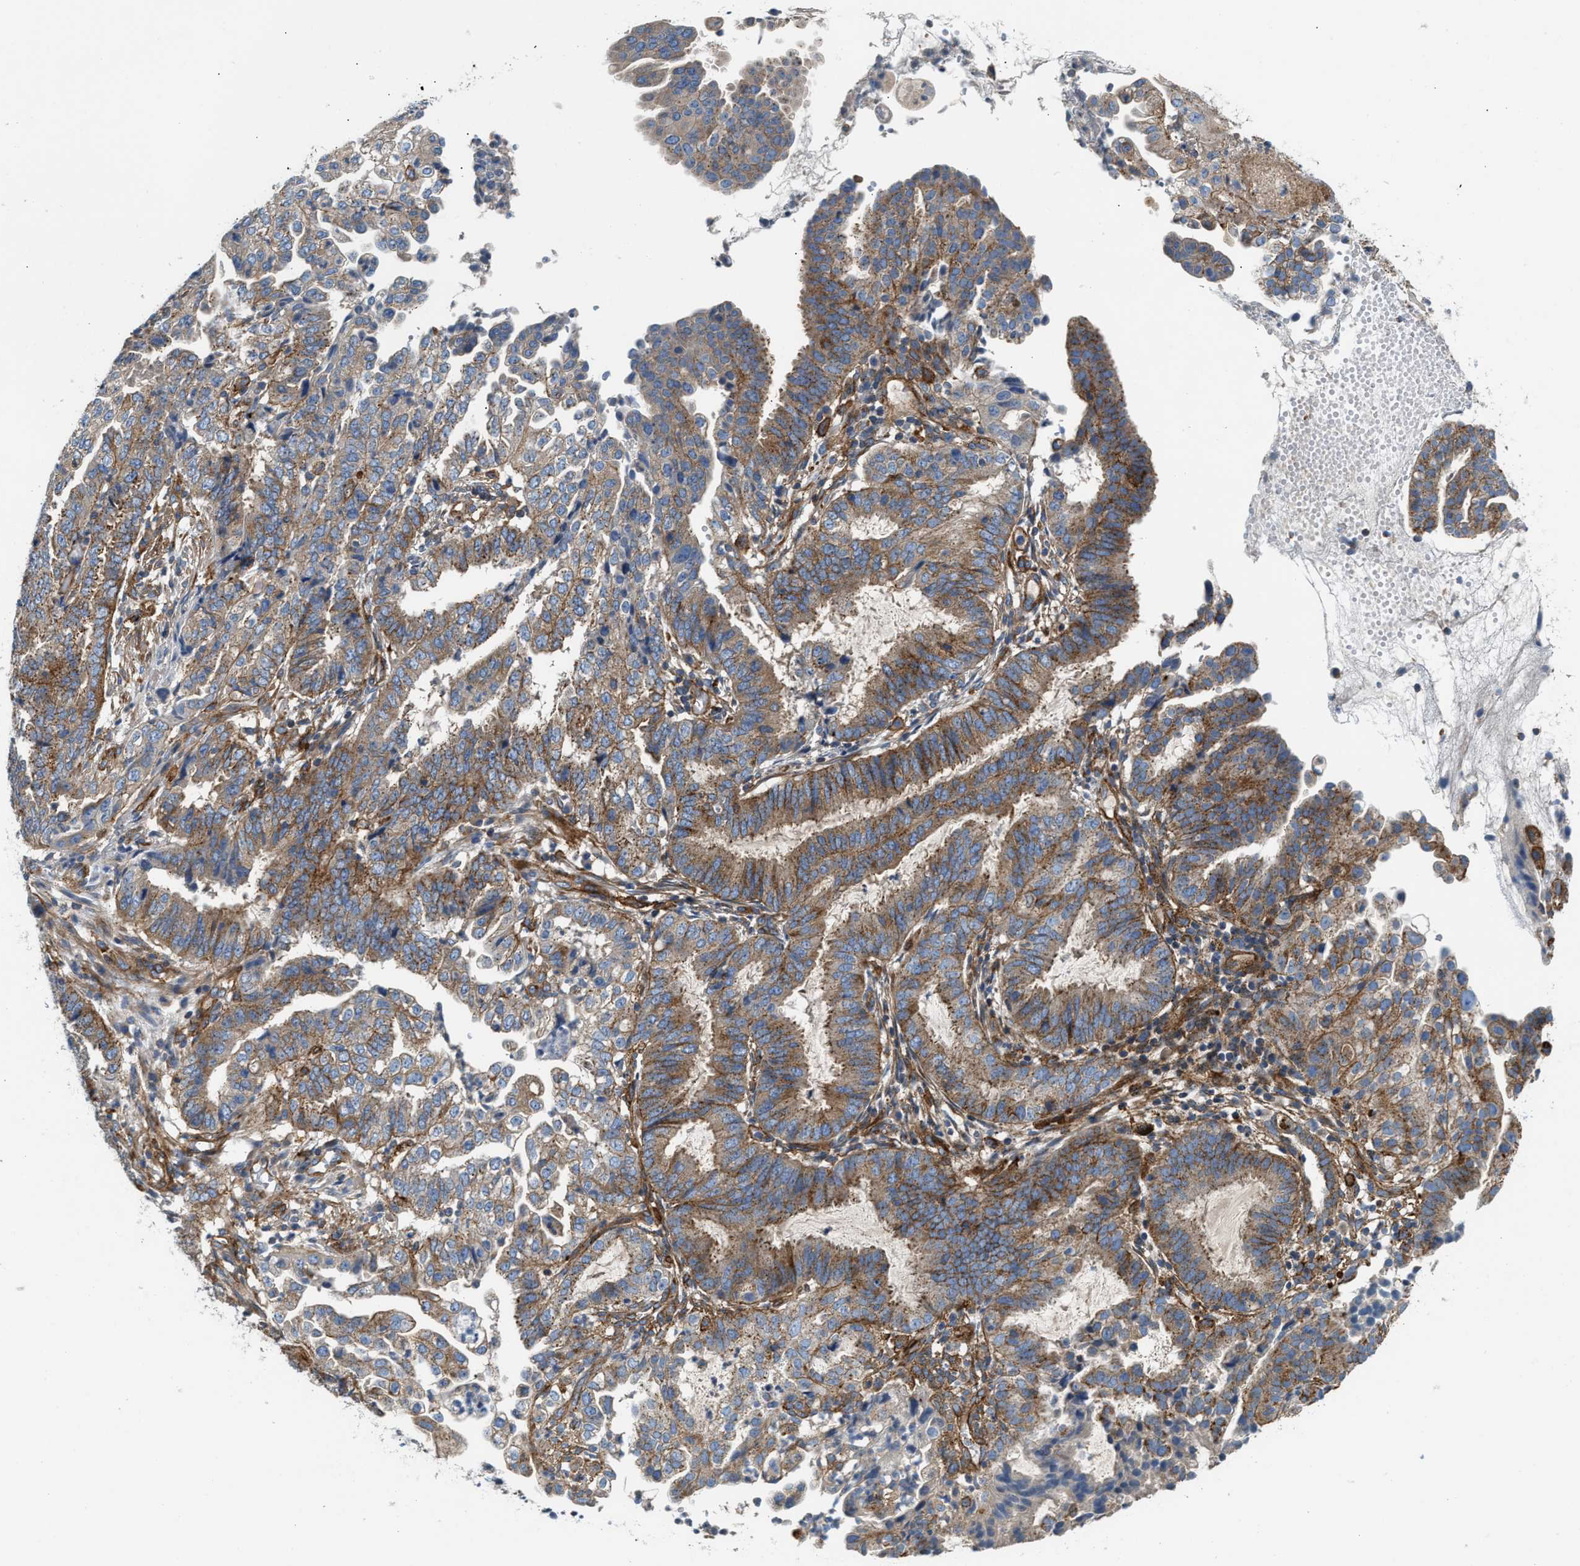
{"staining": {"intensity": "moderate", "quantity": "25%-75%", "location": "cytoplasmic/membranous"}, "tissue": "endometrial cancer", "cell_type": "Tumor cells", "image_type": "cancer", "snomed": [{"axis": "morphology", "description": "Adenocarcinoma, NOS"}, {"axis": "topography", "description": "Endometrium"}], "caption": "Human endometrial cancer stained with a protein marker demonstrates moderate staining in tumor cells.", "gene": "NSUN7", "patient": {"sex": "female", "age": 51}}